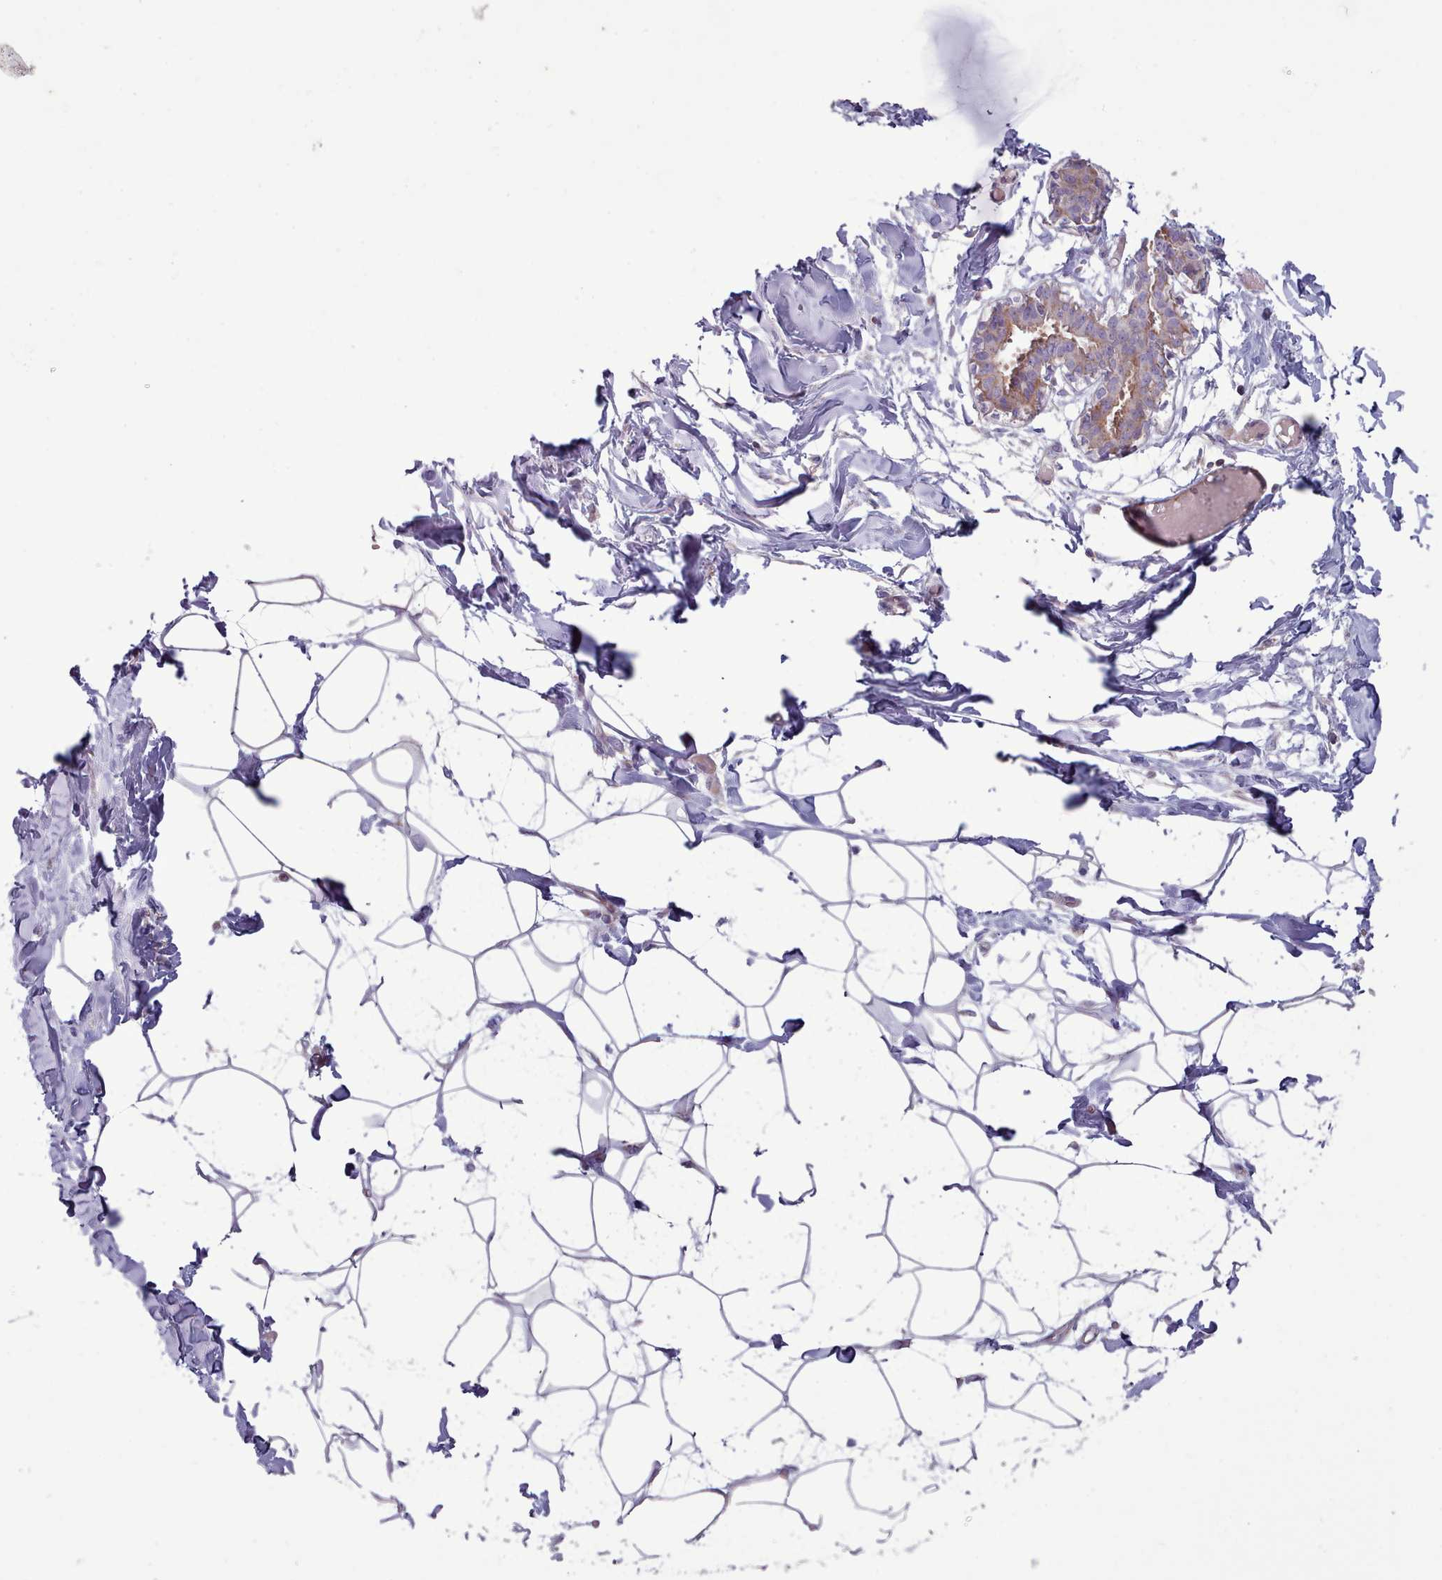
{"staining": {"intensity": "negative", "quantity": "none", "location": "none"}, "tissue": "breast", "cell_type": "Adipocytes", "image_type": "normal", "snomed": [{"axis": "morphology", "description": "Normal tissue, NOS"}, {"axis": "topography", "description": "Breast"}], "caption": "High power microscopy photomicrograph of an immunohistochemistry (IHC) micrograph of benign breast, revealing no significant staining in adipocytes. (DAB (3,3'-diaminobenzidine) immunohistochemistry, high magnification).", "gene": "TENT4B", "patient": {"sex": "female", "age": 27}}